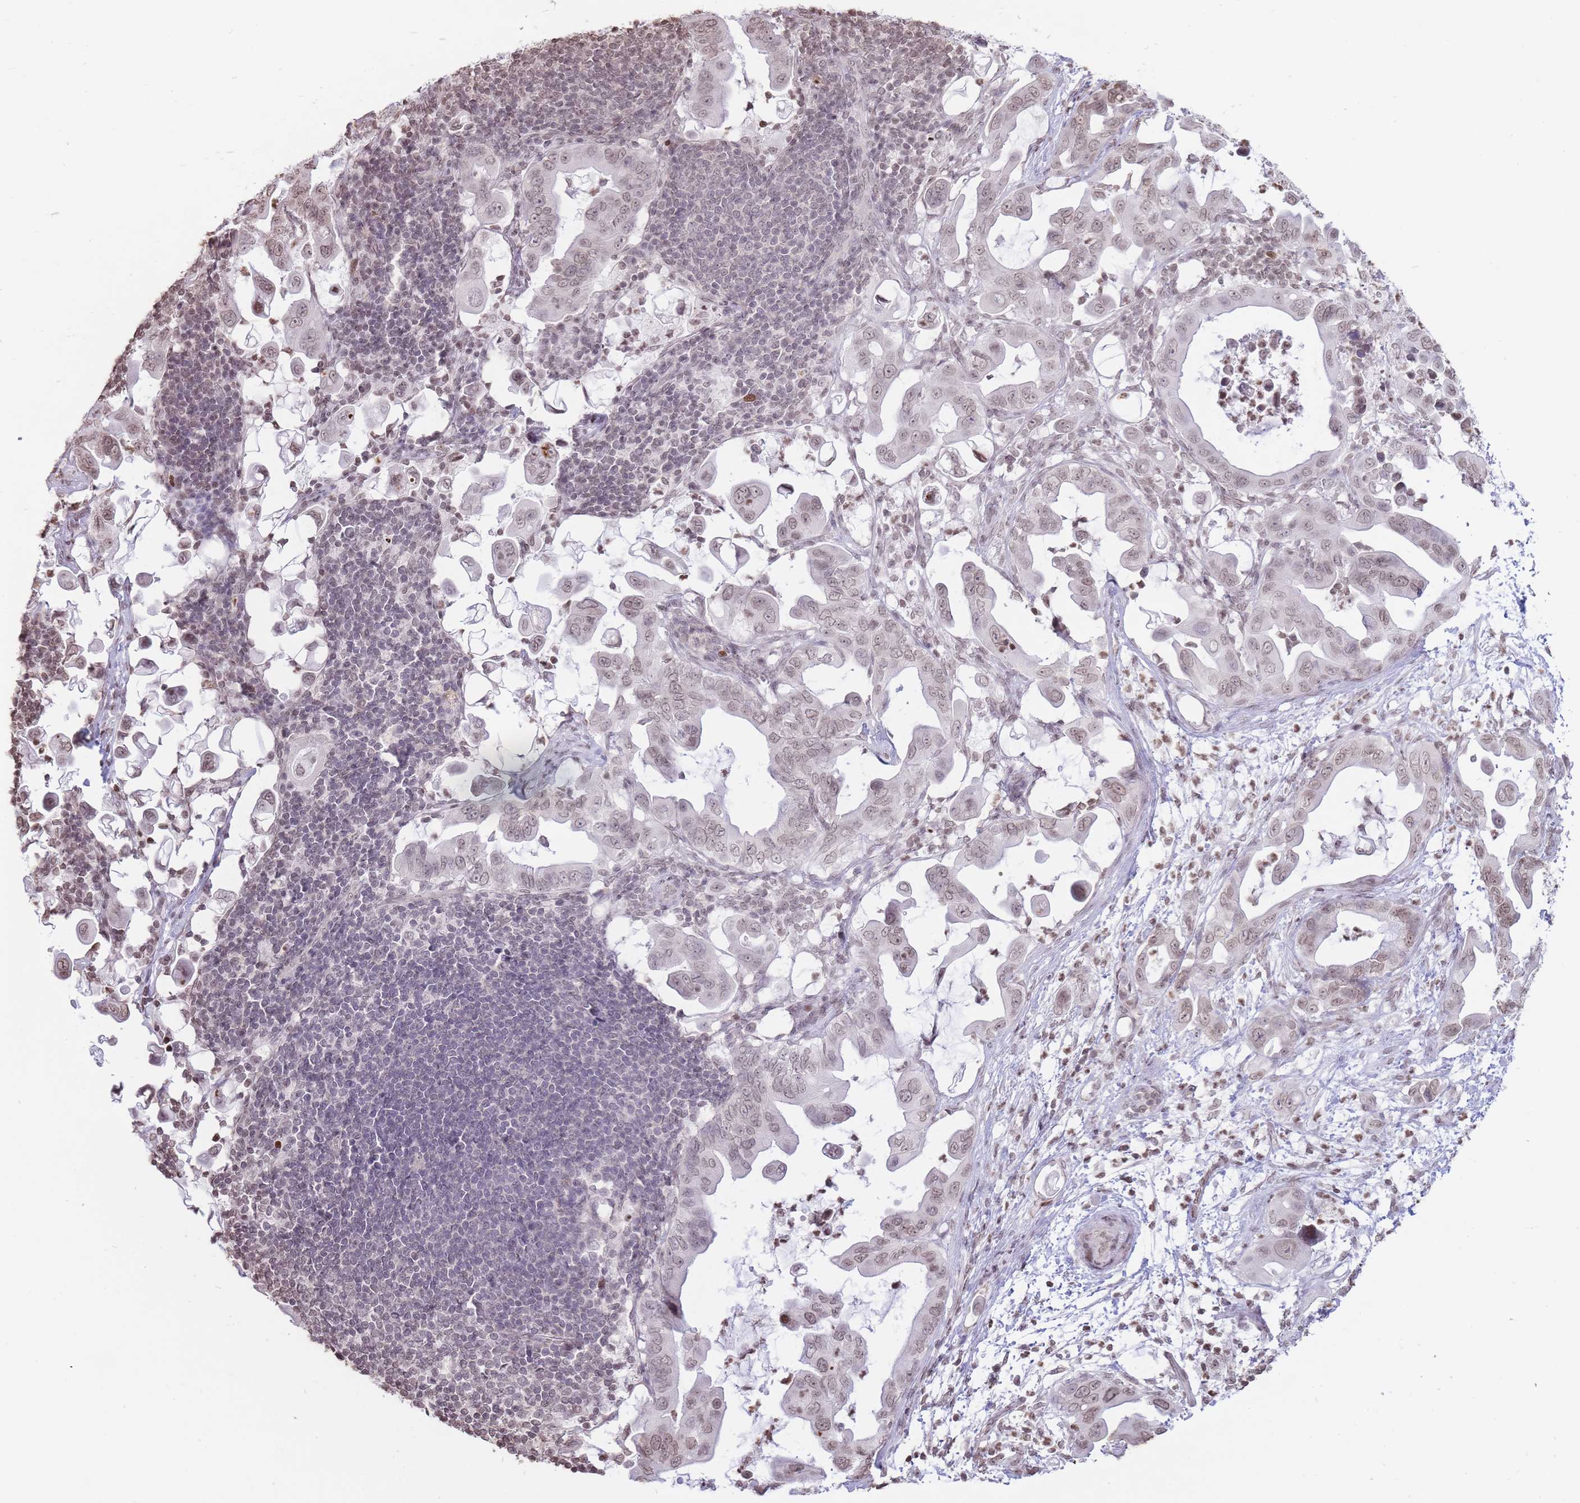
{"staining": {"intensity": "weak", "quantity": ">75%", "location": "nuclear"}, "tissue": "pancreatic cancer", "cell_type": "Tumor cells", "image_type": "cancer", "snomed": [{"axis": "morphology", "description": "Adenocarcinoma, NOS"}, {"axis": "topography", "description": "Pancreas"}], "caption": "Weak nuclear expression is appreciated in approximately >75% of tumor cells in adenocarcinoma (pancreatic).", "gene": "SHISAL1", "patient": {"sex": "male", "age": 61}}